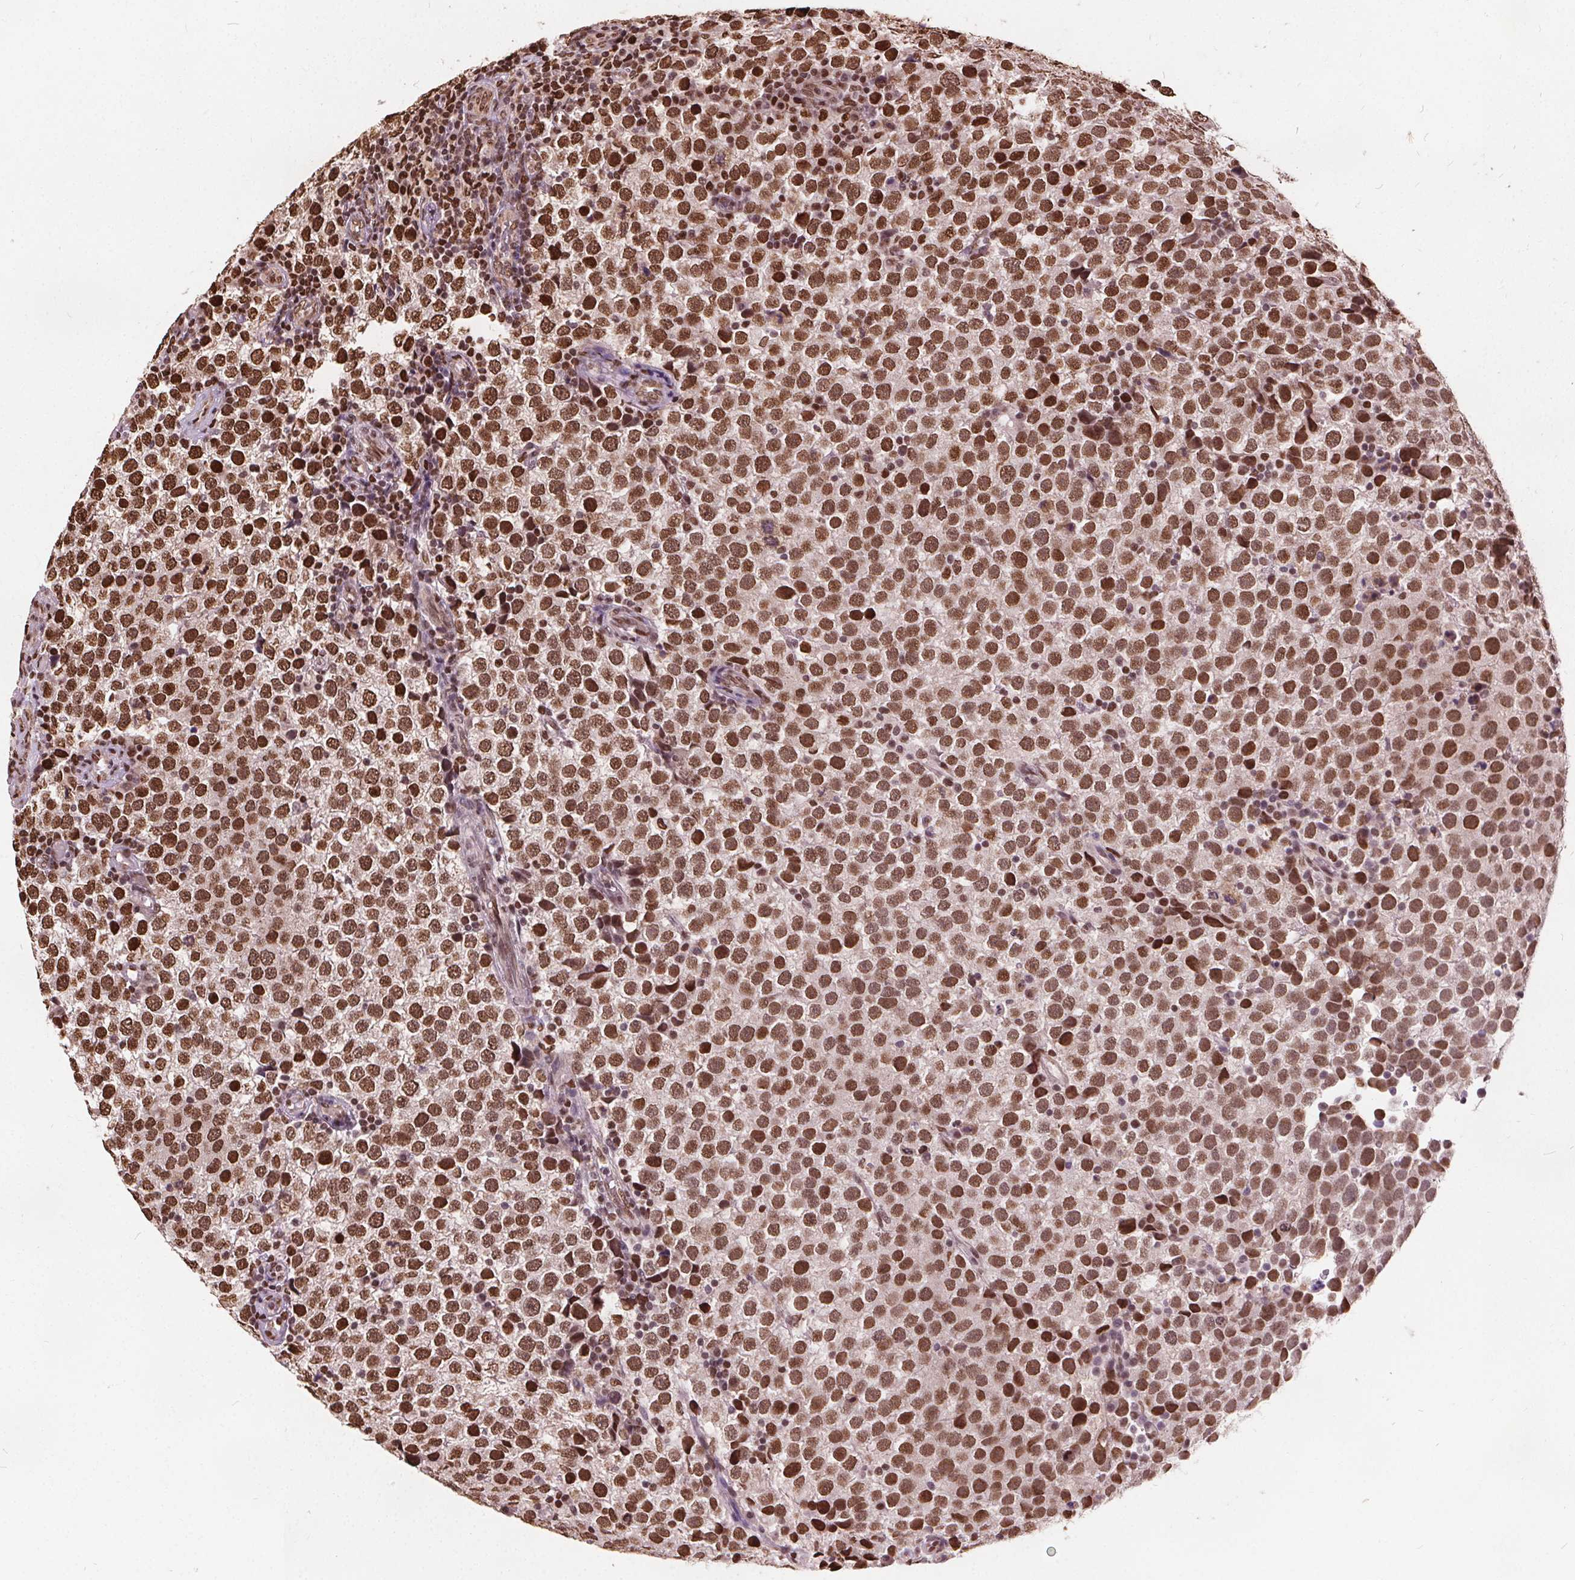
{"staining": {"intensity": "strong", "quantity": ">75%", "location": "nuclear"}, "tissue": "testis cancer", "cell_type": "Tumor cells", "image_type": "cancer", "snomed": [{"axis": "morphology", "description": "Seminoma, NOS"}, {"axis": "topography", "description": "Testis"}], "caption": "This image shows immunohistochemistry staining of human testis cancer, with high strong nuclear expression in approximately >75% of tumor cells.", "gene": "ISLR2", "patient": {"sex": "male", "age": 34}}